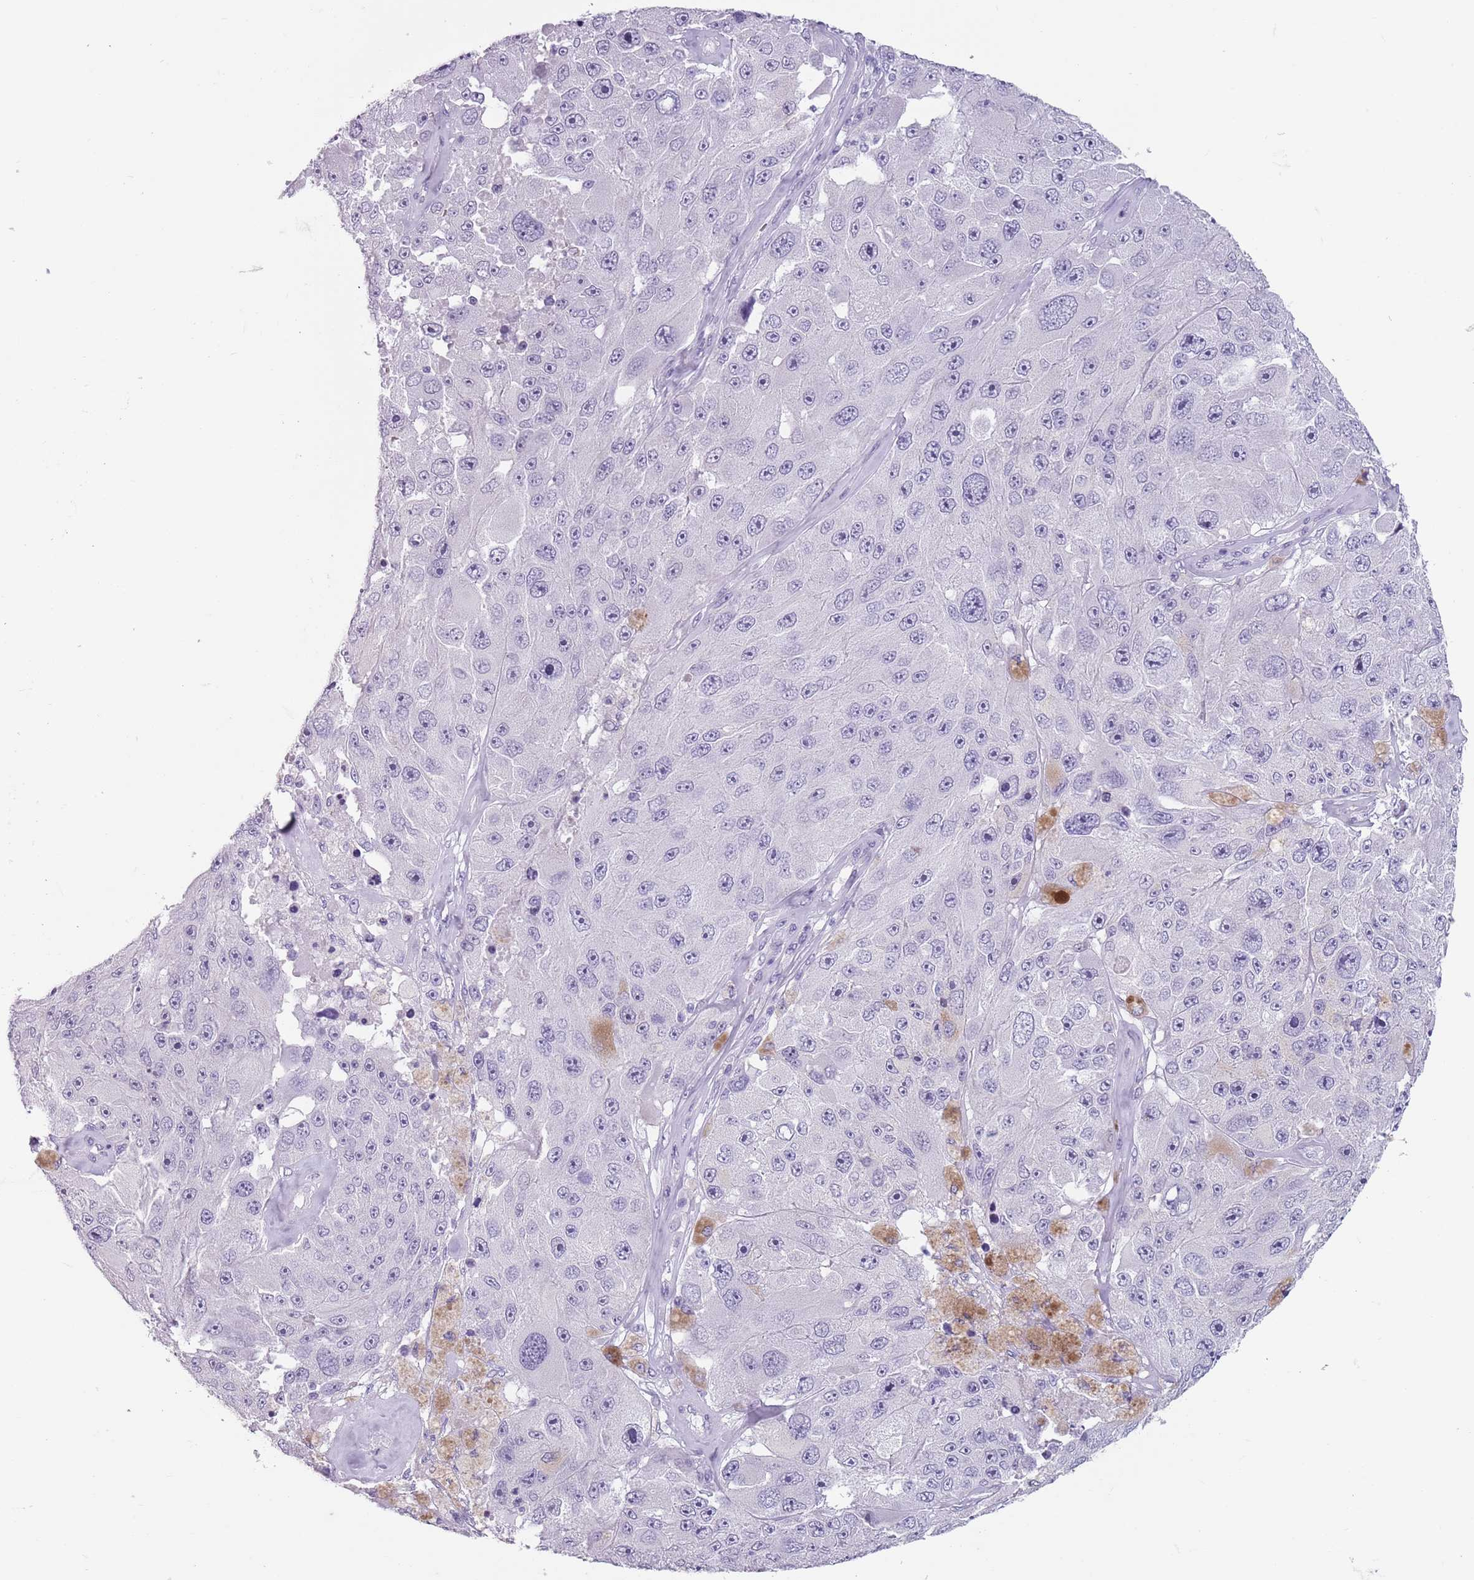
{"staining": {"intensity": "negative", "quantity": "none", "location": "none"}, "tissue": "melanoma", "cell_type": "Tumor cells", "image_type": "cancer", "snomed": [{"axis": "morphology", "description": "Malignant melanoma, Metastatic site"}, {"axis": "topography", "description": "Lymph node"}], "caption": "There is no significant positivity in tumor cells of melanoma.", "gene": "SPESP1", "patient": {"sex": "male", "age": 62}}